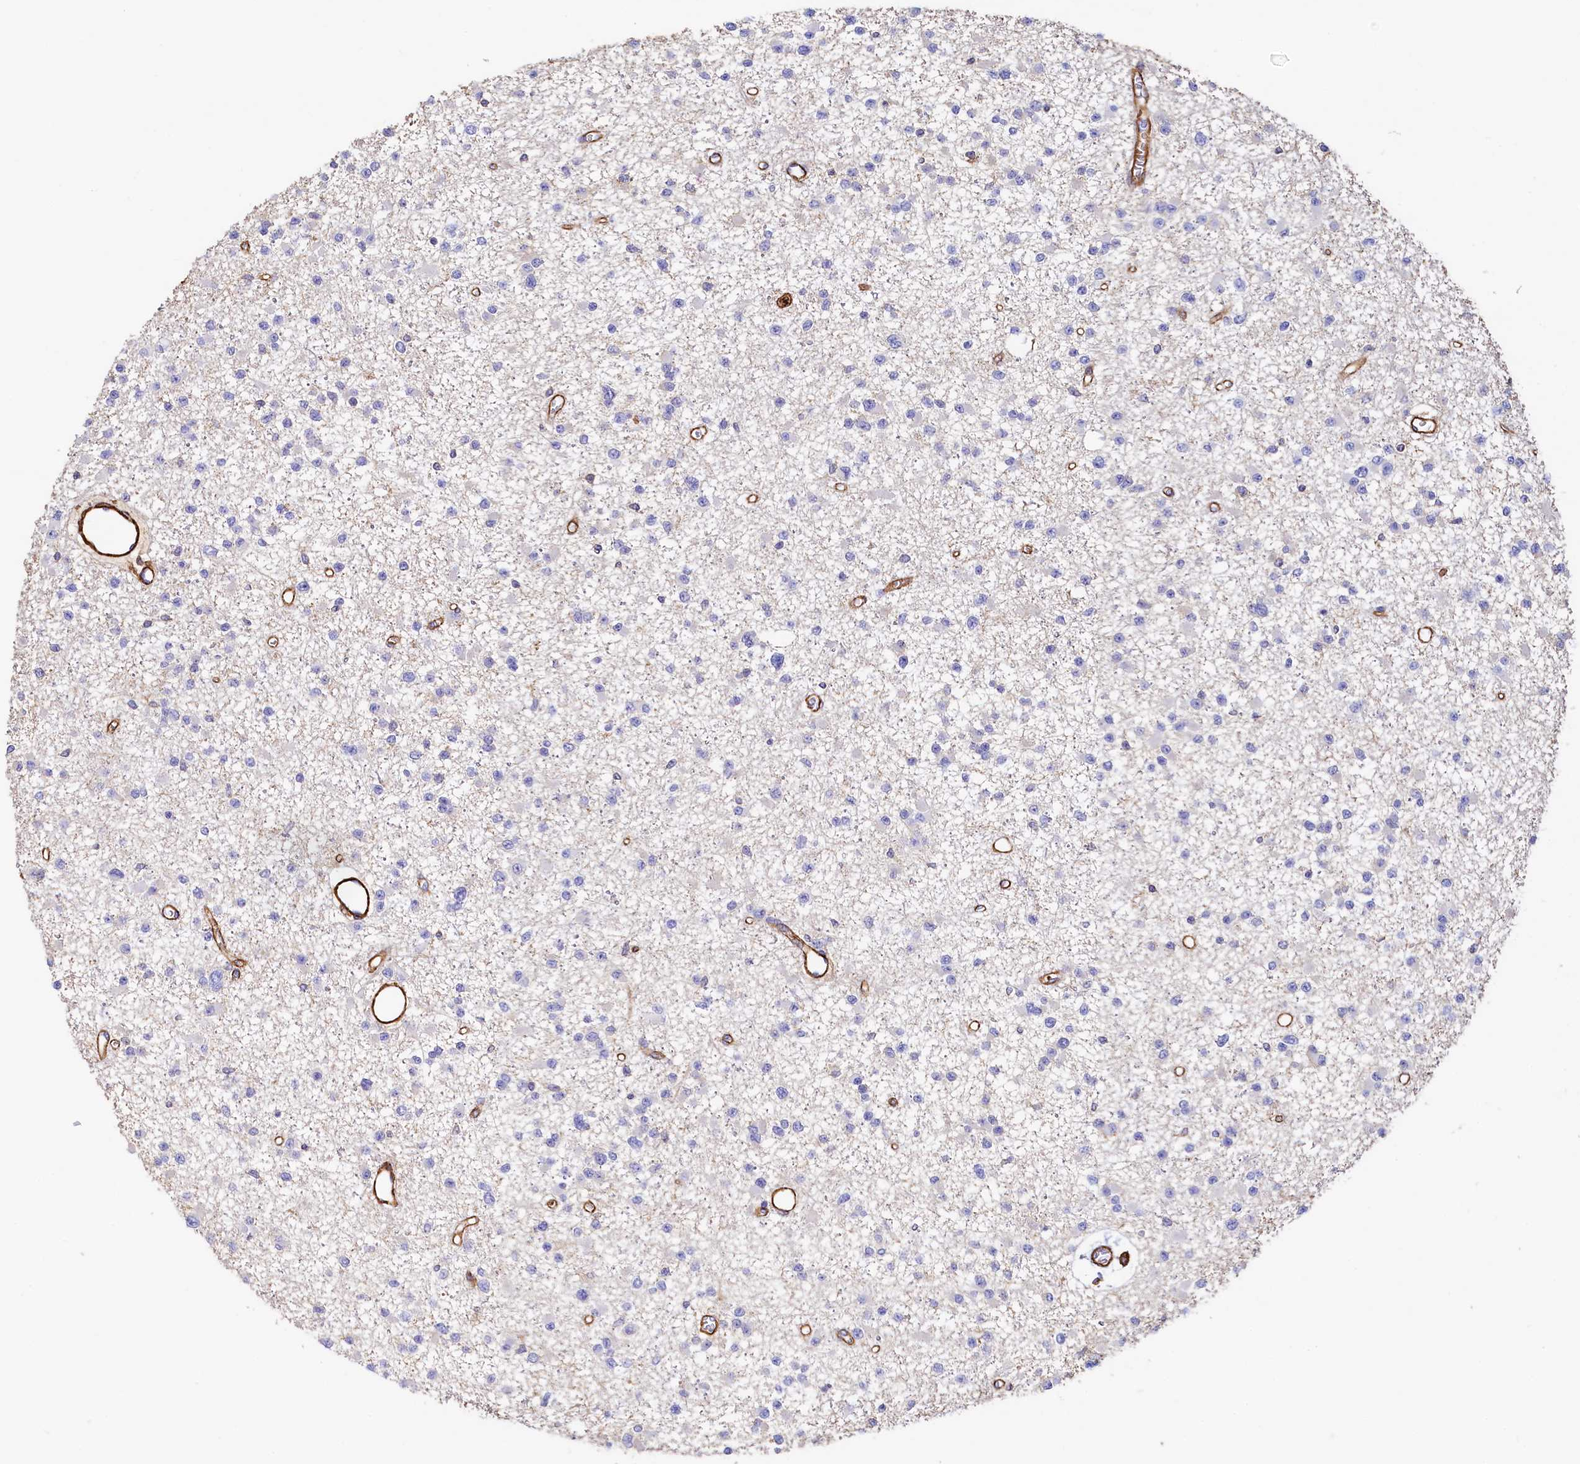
{"staining": {"intensity": "negative", "quantity": "none", "location": "none"}, "tissue": "glioma", "cell_type": "Tumor cells", "image_type": "cancer", "snomed": [{"axis": "morphology", "description": "Glioma, malignant, Low grade"}, {"axis": "topography", "description": "Brain"}], "caption": "Tumor cells are negative for protein expression in human malignant glioma (low-grade). Nuclei are stained in blue.", "gene": "THBS1", "patient": {"sex": "female", "age": 22}}